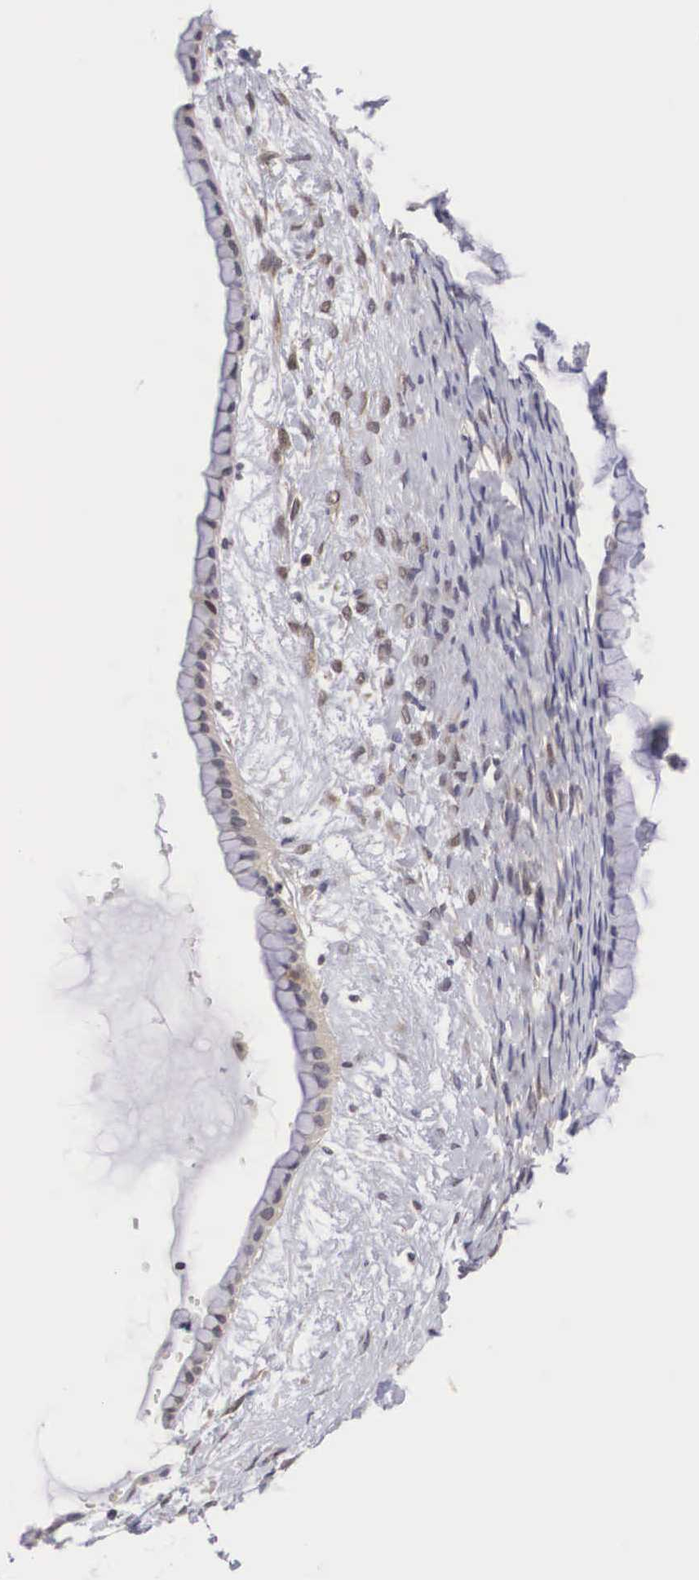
{"staining": {"intensity": "negative", "quantity": "none", "location": "none"}, "tissue": "ovarian cancer", "cell_type": "Tumor cells", "image_type": "cancer", "snomed": [{"axis": "morphology", "description": "Cystadenocarcinoma, mucinous, NOS"}, {"axis": "topography", "description": "Ovary"}], "caption": "Tumor cells are negative for brown protein staining in mucinous cystadenocarcinoma (ovarian).", "gene": "ADSL", "patient": {"sex": "female", "age": 25}}